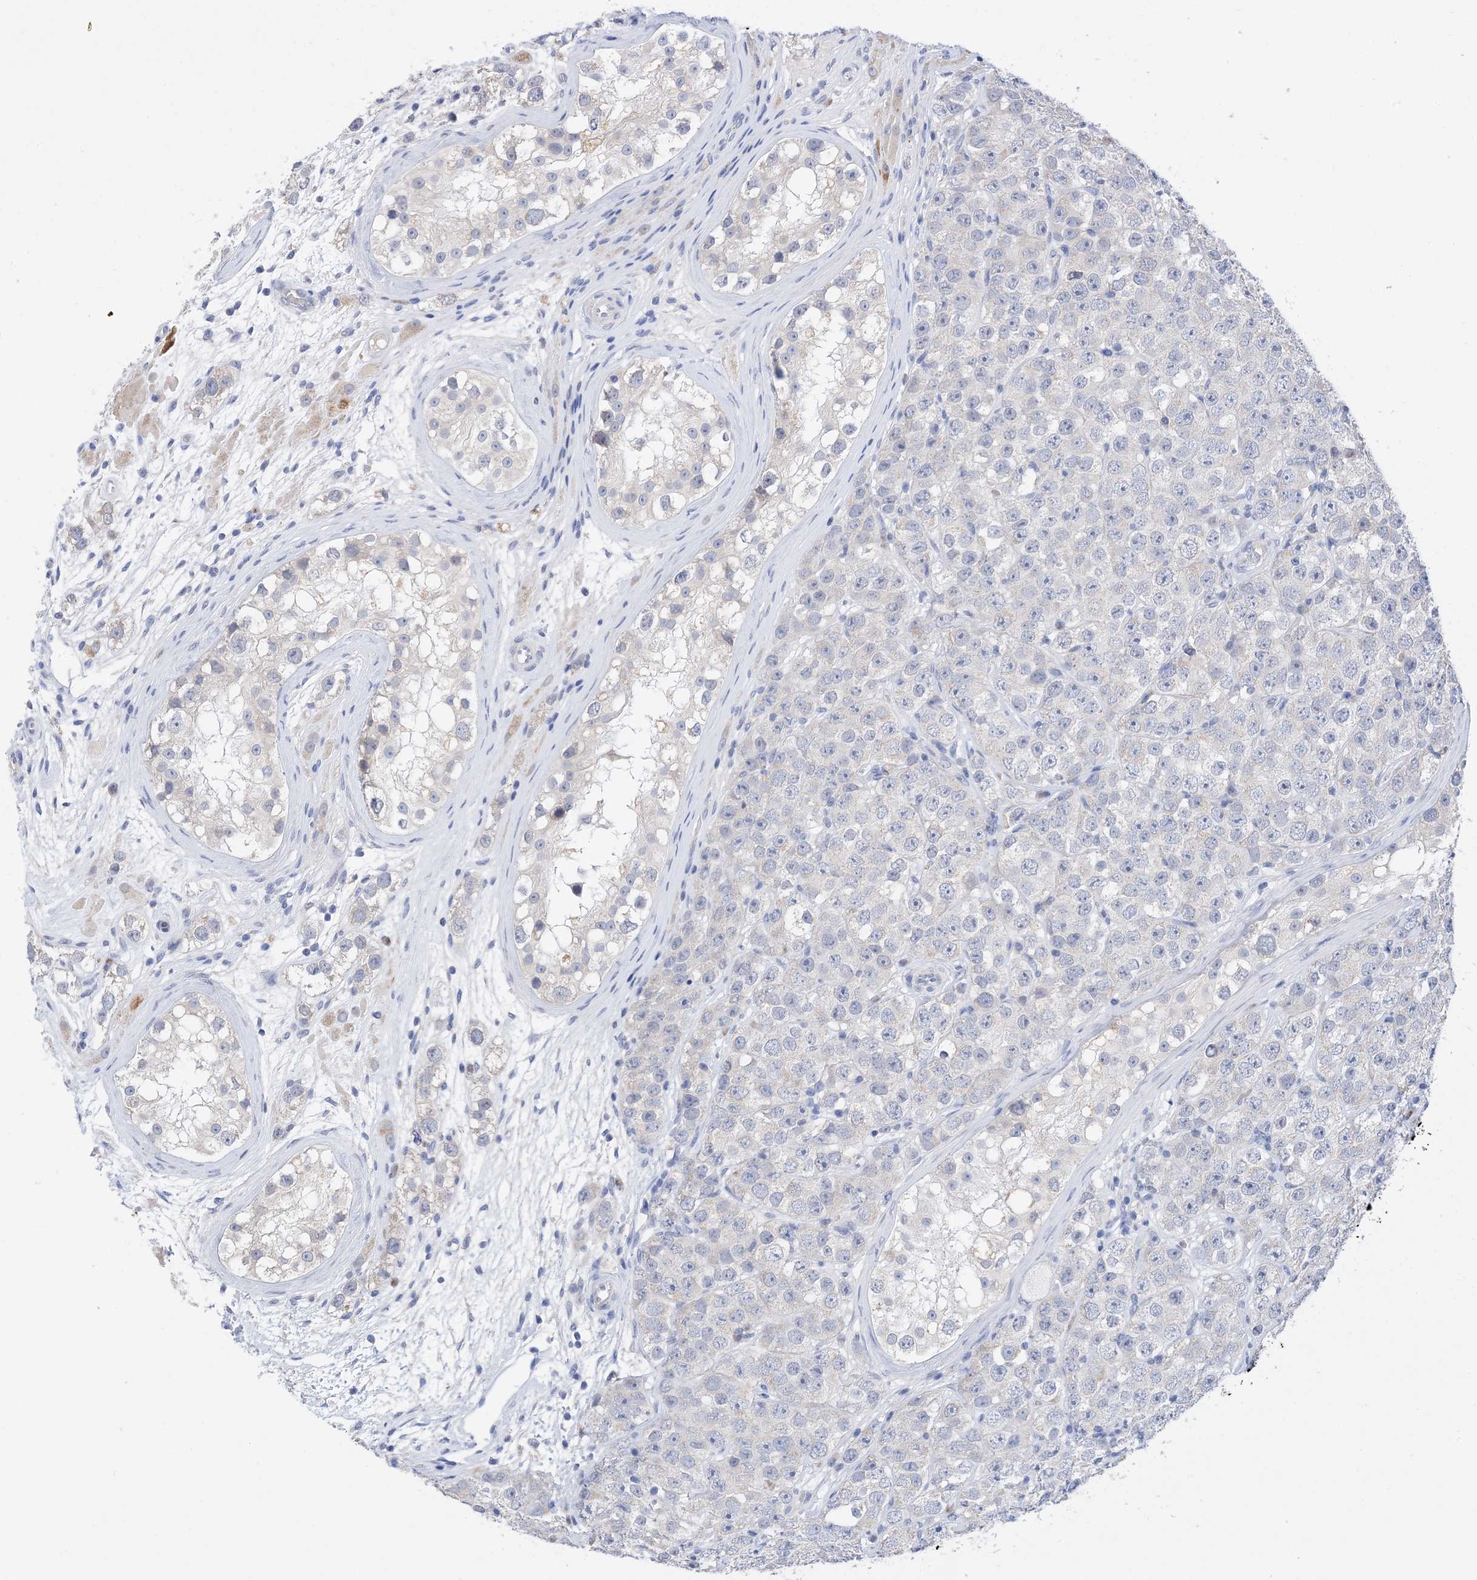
{"staining": {"intensity": "negative", "quantity": "none", "location": "none"}, "tissue": "testis cancer", "cell_type": "Tumor cells", "image_type": "cancer", "snomed": [{"axis": "morphology", "description": "Seminoma, NOS"}, {"axis": "topography", "description": "Testis"}], "caption": "Tumor cells show no significant protein positivity in testis seminoma.", "gene": "PLK4", "patient": {"sex": "male", "age": 28}}